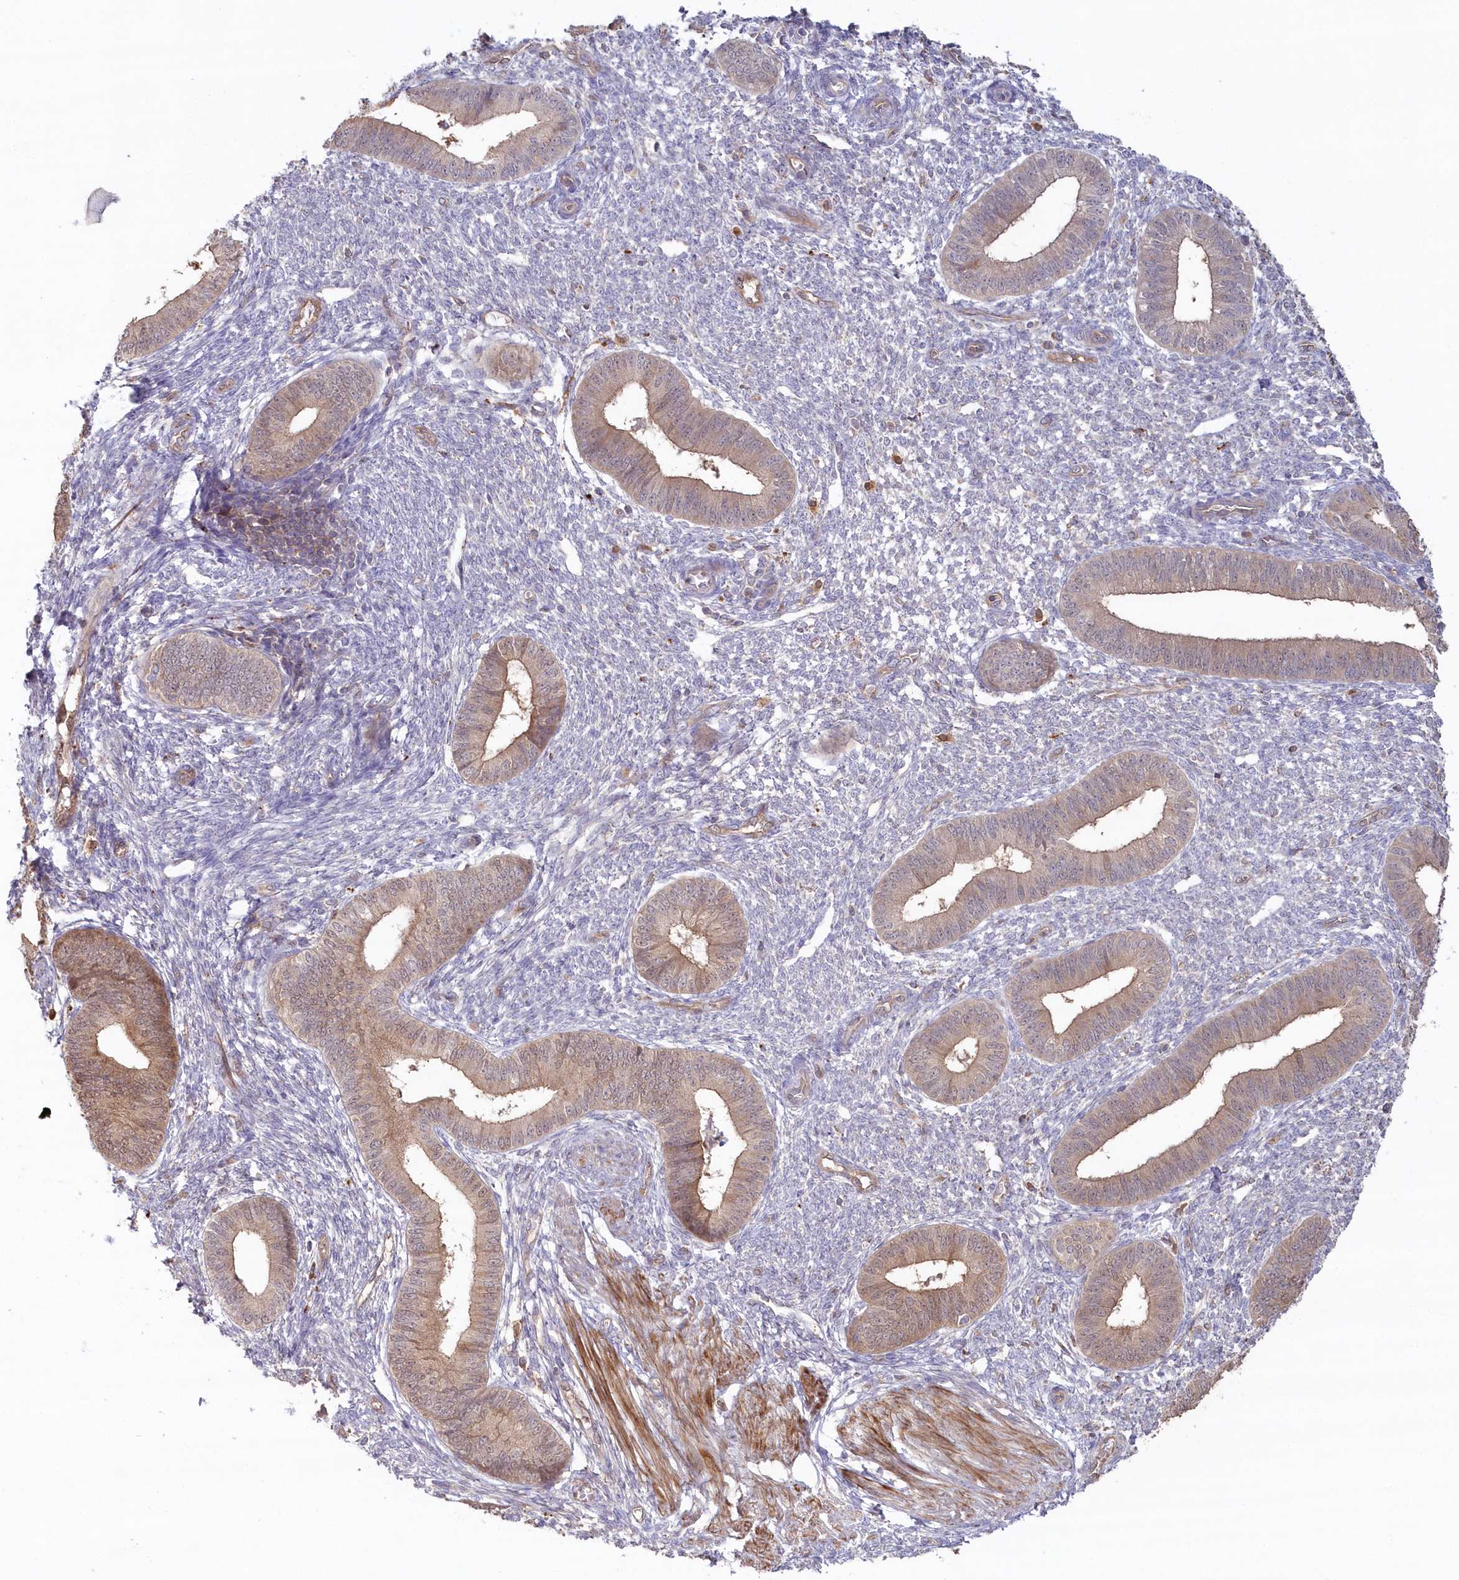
{"staining": {"intensity": "negative", "quantity": "none", "location": "none"}, "tissue": "endometrium", "cell_type": "Cells in endometrial stroma", "image_type": "normal", "snomed": [{"axis": "morphology", "description": "Normal tissue, NOS"}, {"axis": "topography", "description": "Endometrium"}], "caption": "Immunohistochemistry (IHC) micrograph of normal endometrium: human endometrium stained with DAB displays no significant protein staining in cells in endometrial stroma. Nuclei are stained in blue.", "gene": "GBE1", "patient": {"sex": "female", "age": 46}}